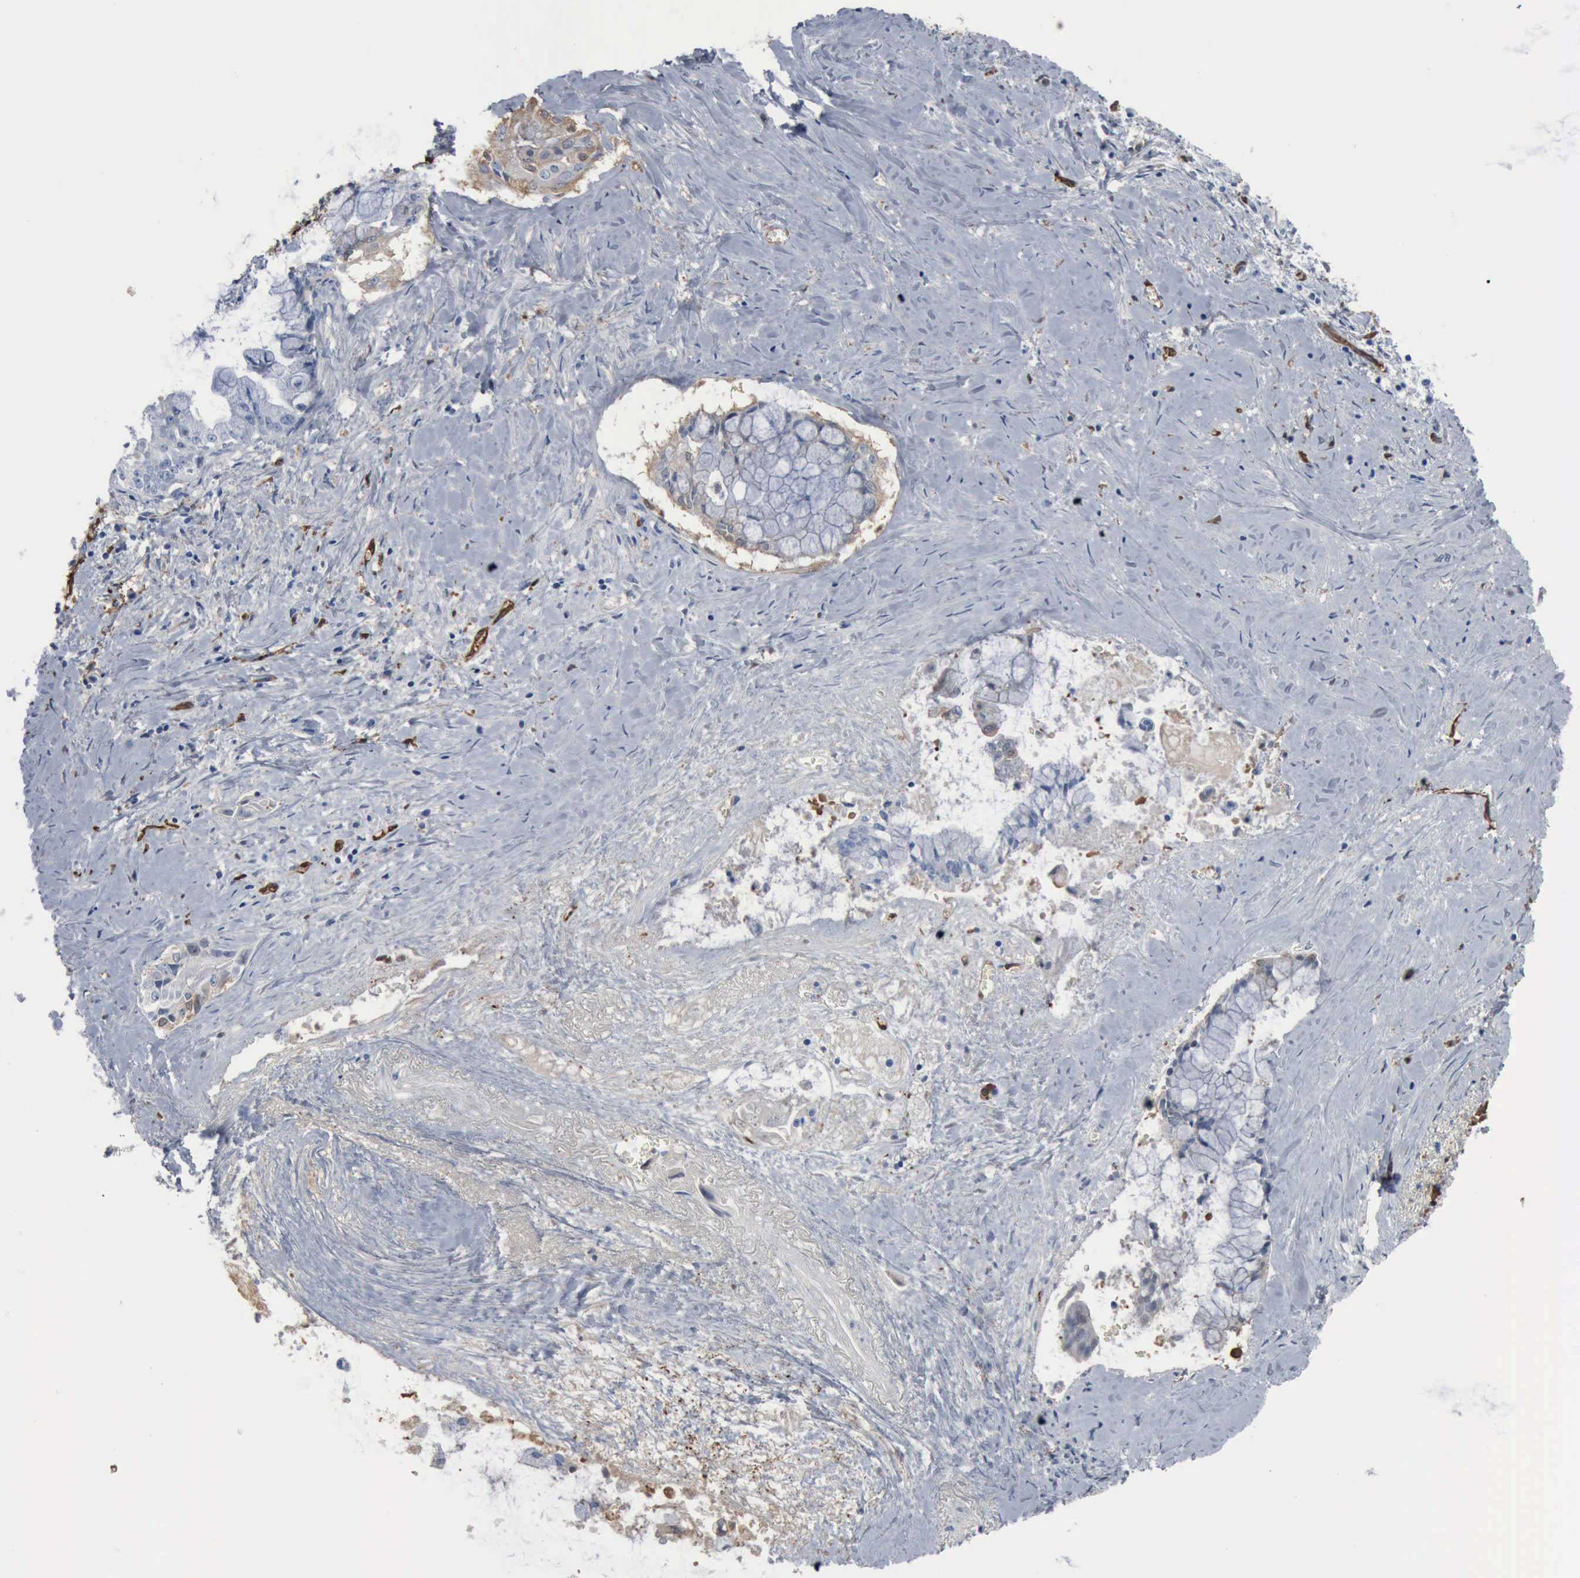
{"staining": {"intensity": "weak", "quantity": "25%-75%", "location": "cytoplasmic/membranous"}, "tissue": "pancreatic cancer", "cell_type": "Tumor cells", "image_type": "cancer", "snomed": [{"axis": "morphology", "description": "Adenocarcinoma, NOS"}, {"axis": "topography", "description": "Pancreas"}], "caption": "The immunohistochemical stain shows weak cytoplasmic/membranous staining in tumor cells of pancreatic cancer (adenocarcinoma) tissue.", "gene": "FSCN1", "patient": {"sex": "male", "age": 59}}